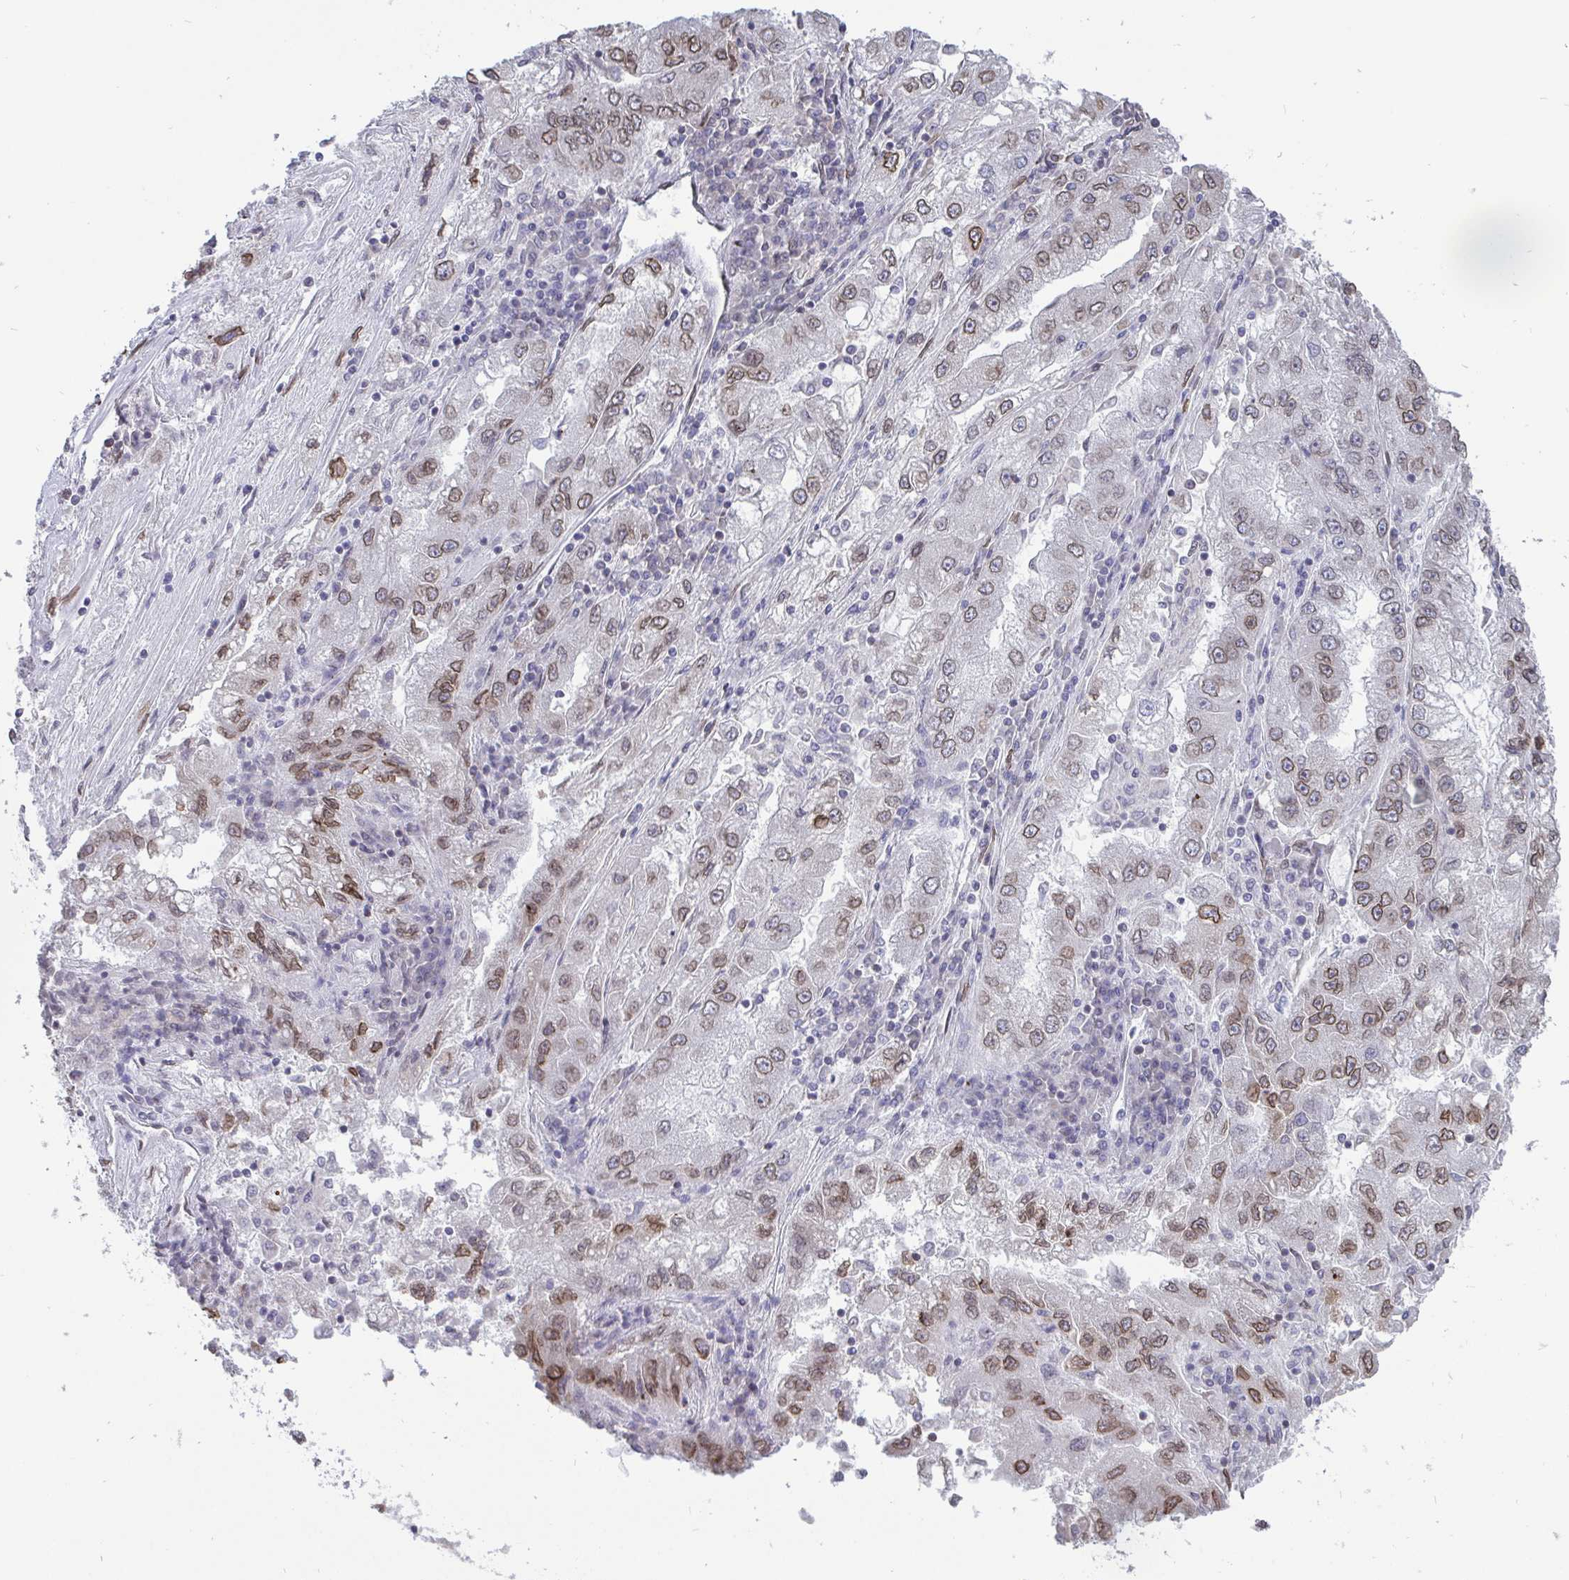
{"staining": {"intensity": "moderate", "quantity": ">75%", "location": "cytoplasmic/membranous,nuclear"}, "tissue": "lung cancer", "cell_type": "Tumor cells", "image_type": "cancer", "snomed": [{"axis": "morphology", "description": "Adenocarcinoma, NOS"}, {"axis": "morphology", "description": "Adenocarcinoma primary or metastatic"}, {"axis": "topography", "description": "Lung"}], "caption": "An immunohistochemistry histopathology image of tumor tissue is shown. Protein staining in brown labels moderate cytoplasmic/membranous and nuclear positivity in lung cancer (adenocarcinoma primary or metastatic) within tumor cells.", "gene": "EMD", "patient": {"sex": "male", "age": 74}}